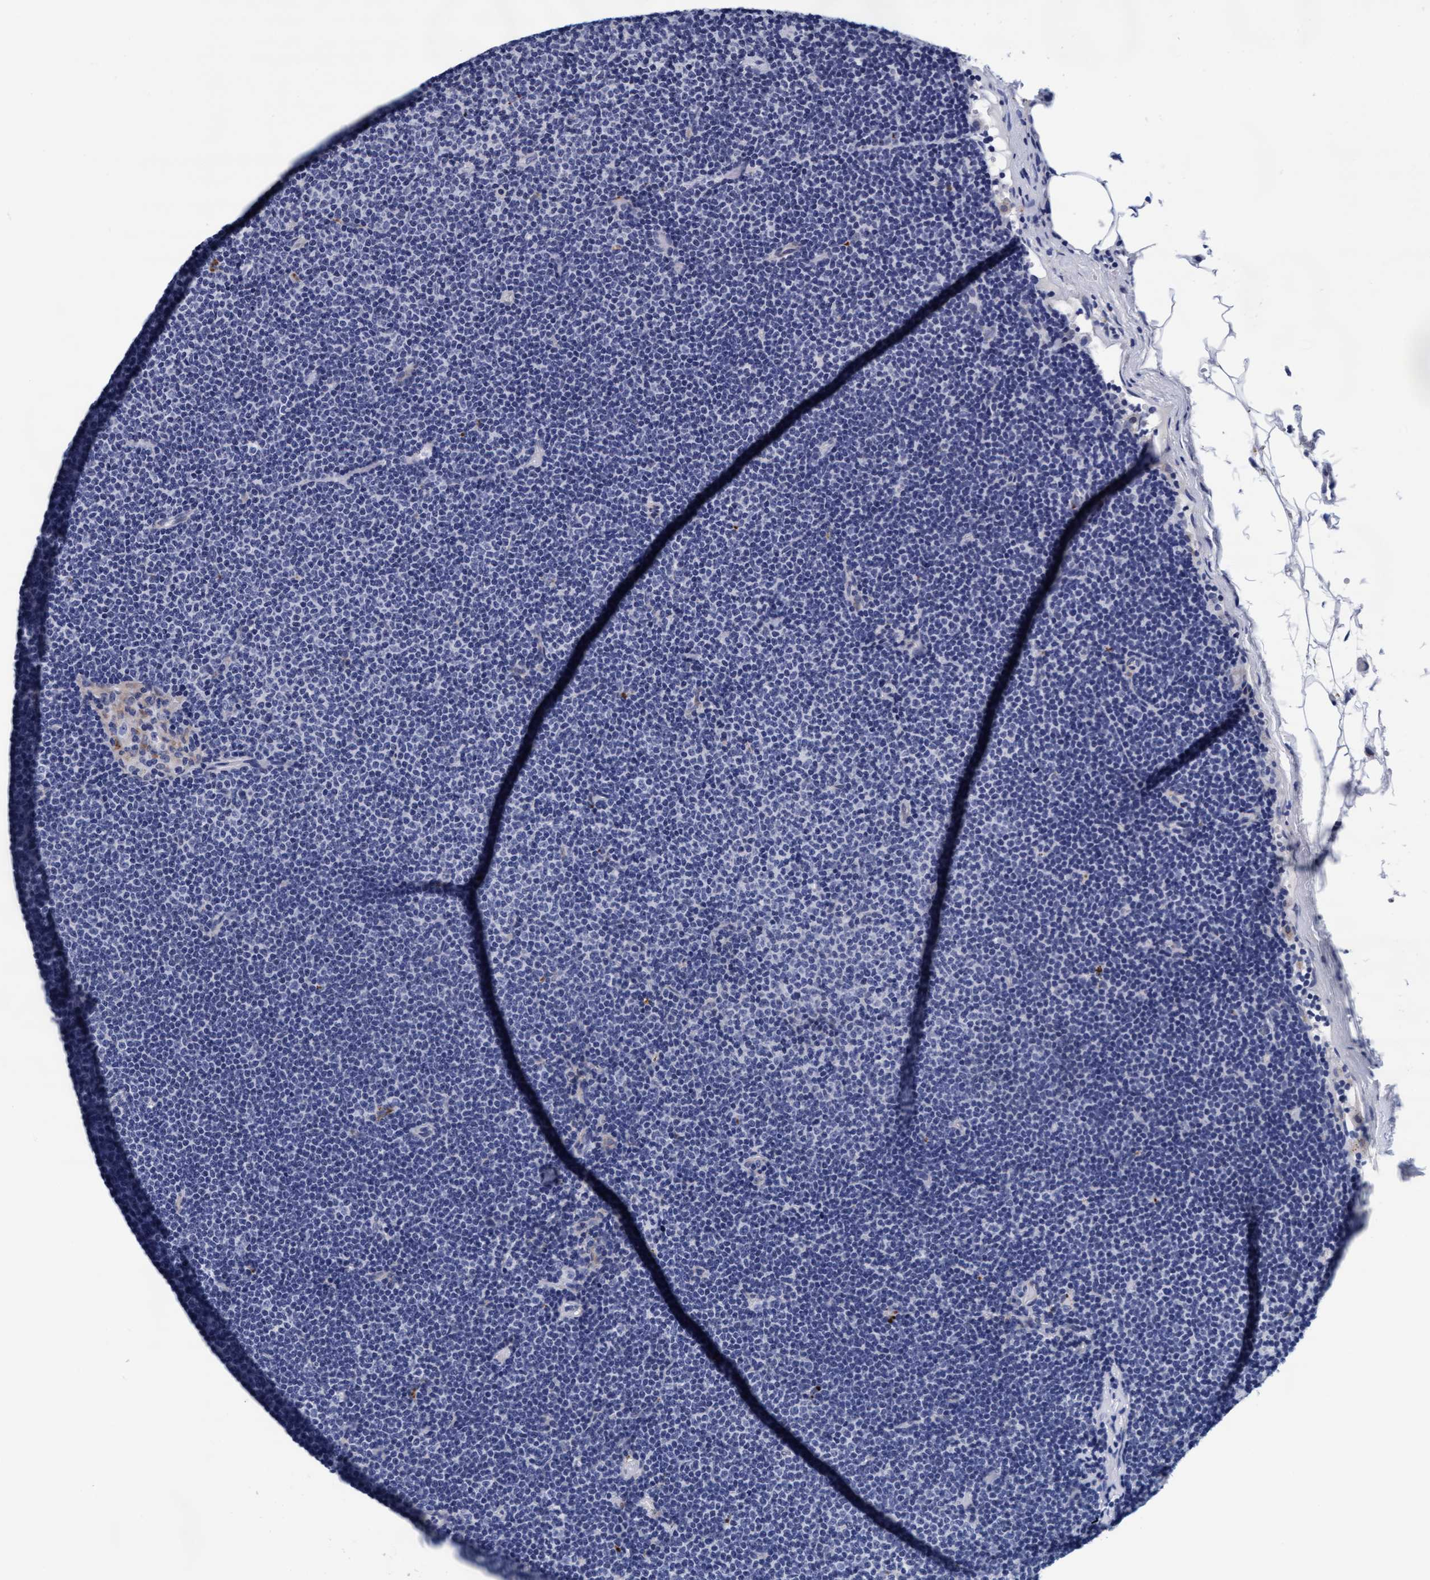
{"staining": {"intensity": "negative", "quantity": "none", "location": "none"}, "tissue": "lymphoma", "cell_type": "Tumor cells", "image_type": "cancer", "snomed": [{"axis": "morphology", "description": "Malignant lymphoma, non-Hodgkin's type, Low grade"}, {"axis": "topography", "description": "Lymph node"}], "caption": "Tumor cells show no significant staining in malignant lymphoma, non-Hodgkin's type (low-grade).", "gene": "ARSG", "patient": {"sex": "female", "age": 53}}